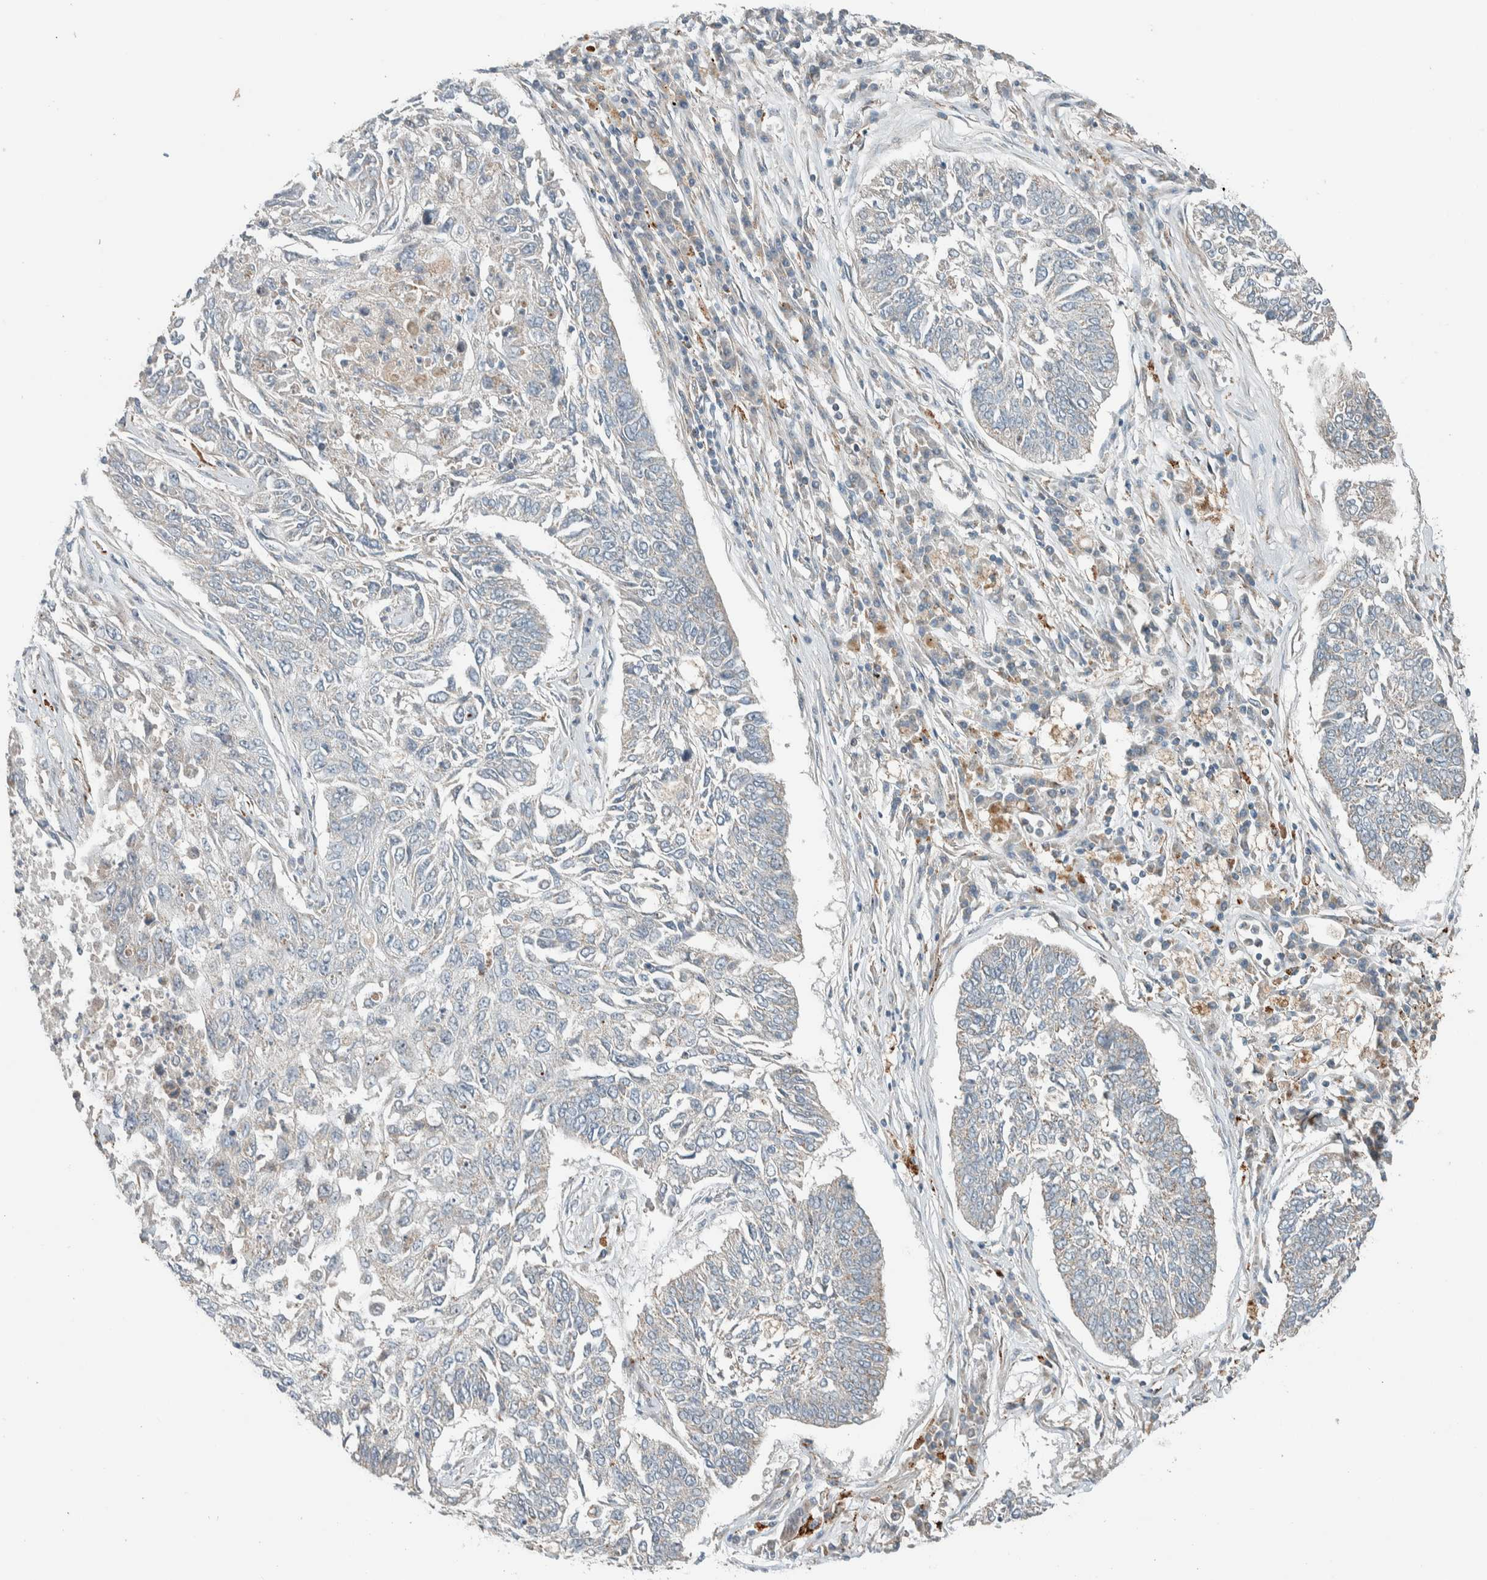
{"staining": {"intensity": "negative", "quantity": "none", "location": "none"}, "tissue": "lung cancer", "cell_type": "Tumor cells", "image_type": "cancer", "snomed": [{"axis": "morphology", "description": "Normal tissue, NOS"}, {"axis": "morphology", "description": "Squamous cell carcinoma, NOS"}, {"axis": "topography", "description": "Cartilage tissue"}, {"axis": "topography", "description": "Bronchus"}, {"axis": "topography", "description": "Lung"}], "caption": "Immunohistochemical staining of lung cancer reveals no significant staining in tumor cells. The staining was performed using DAB to visualize the protein expression in brown, while the nuclei were stained in blue with hematoxylin (Magnification: 20x).", "gene": "SLFN12L", "patient": {"sex": "female", "age": 49}}